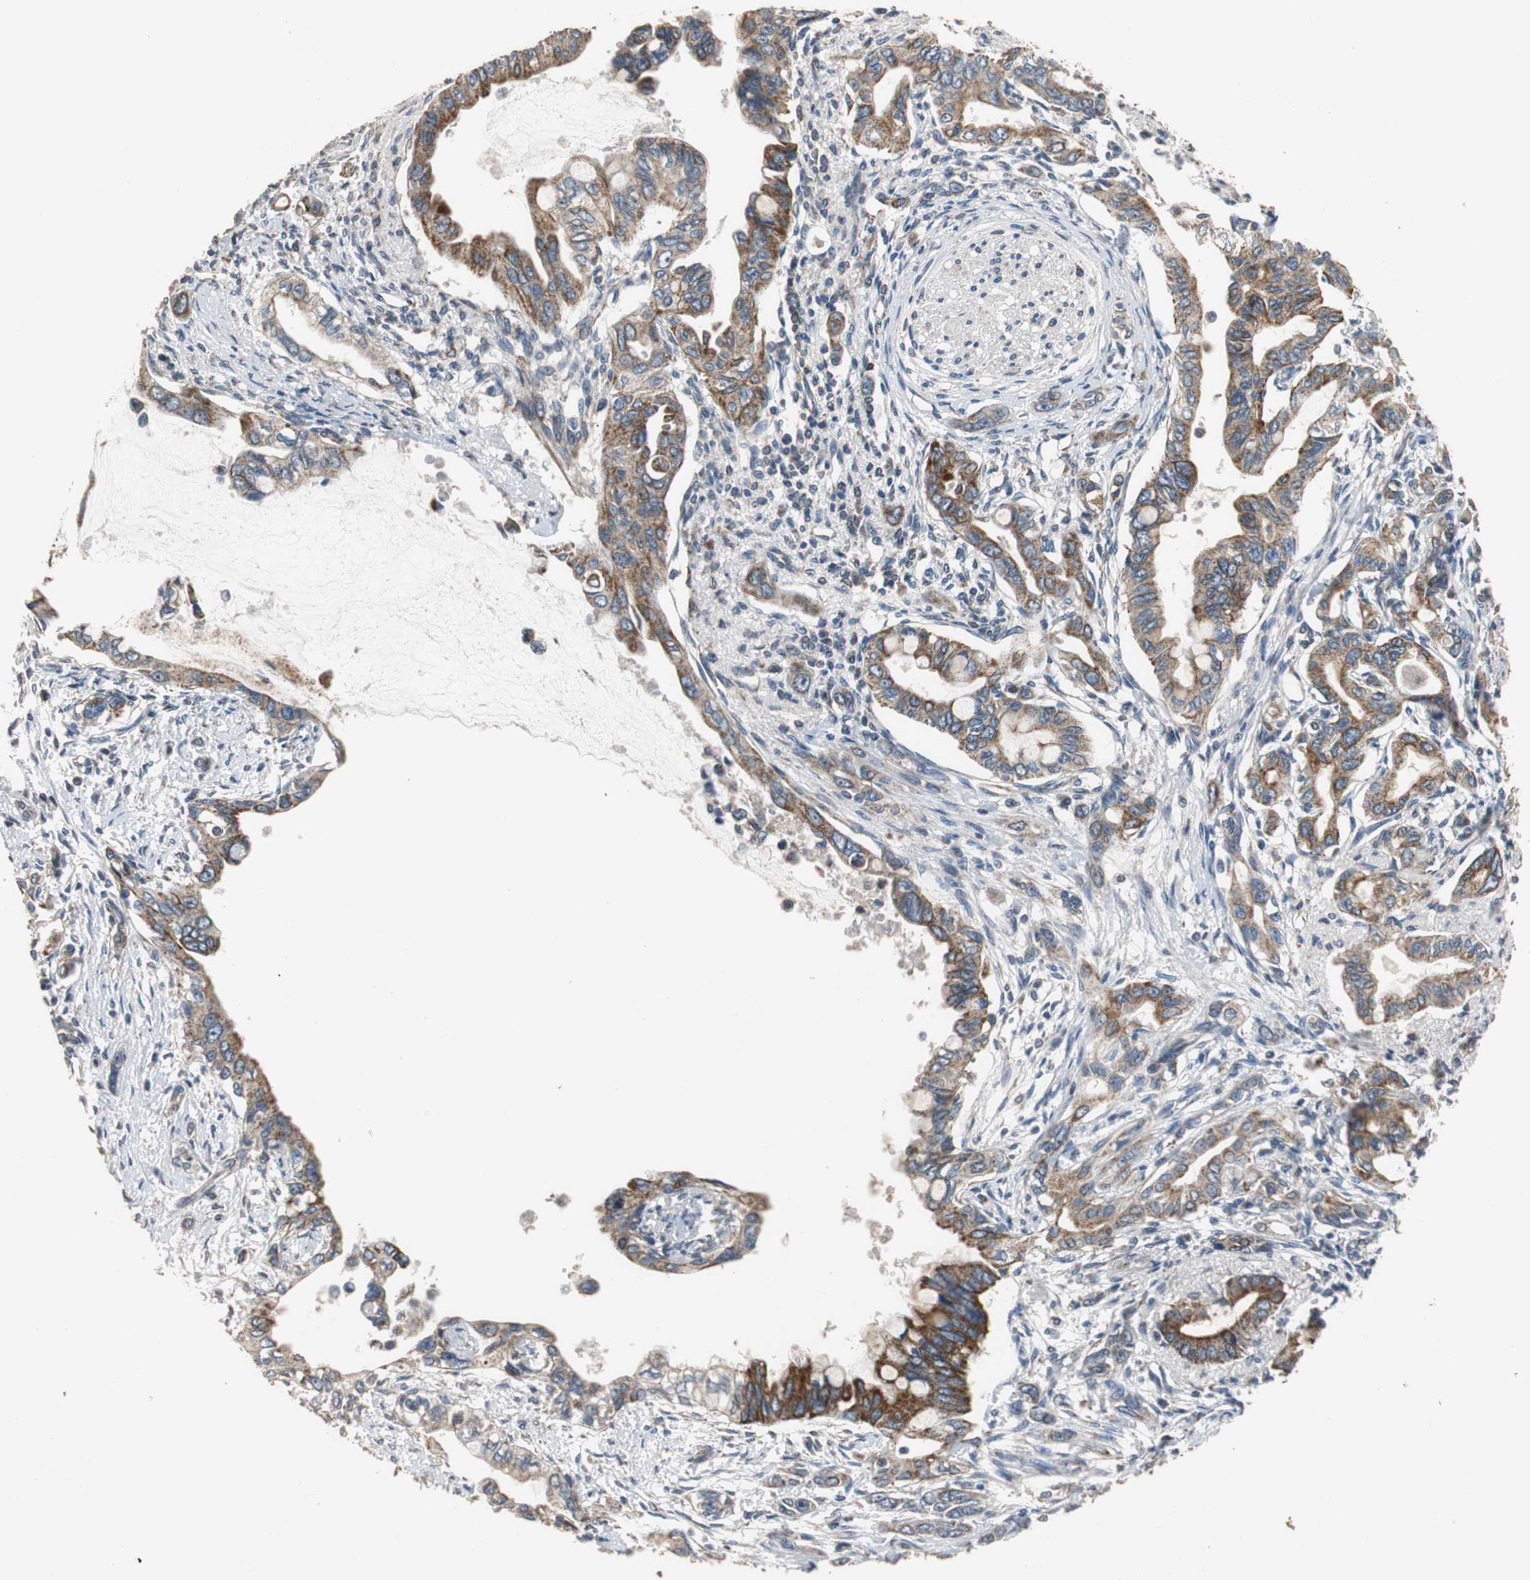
{"staining": {"intensity": "moderate", "quantity": ">75%", "location": "cytoplasmic/membranous"}, "tissue": "pancreatic cancer", "cell_type": "Tumor cells", "image_type": "cancer", "snomed": [{"axis": "morphology", "description": "Adenocarcinoma, NOS"}, {"axis": "topography", "description": "Pancreas"}], "caption": "Pancreatic cancer stained for a protein shows moderate cytoplasmic/membranous positivity in tumor cells. The staining is performed using DAB (3,3'-diaminobenzidine) brown chromogen to label protein expression. The nuclei are counter-stained blue using hematoxylin.", "gene": "HMGCL", "patient": {"sex": "female", "age": 60}}